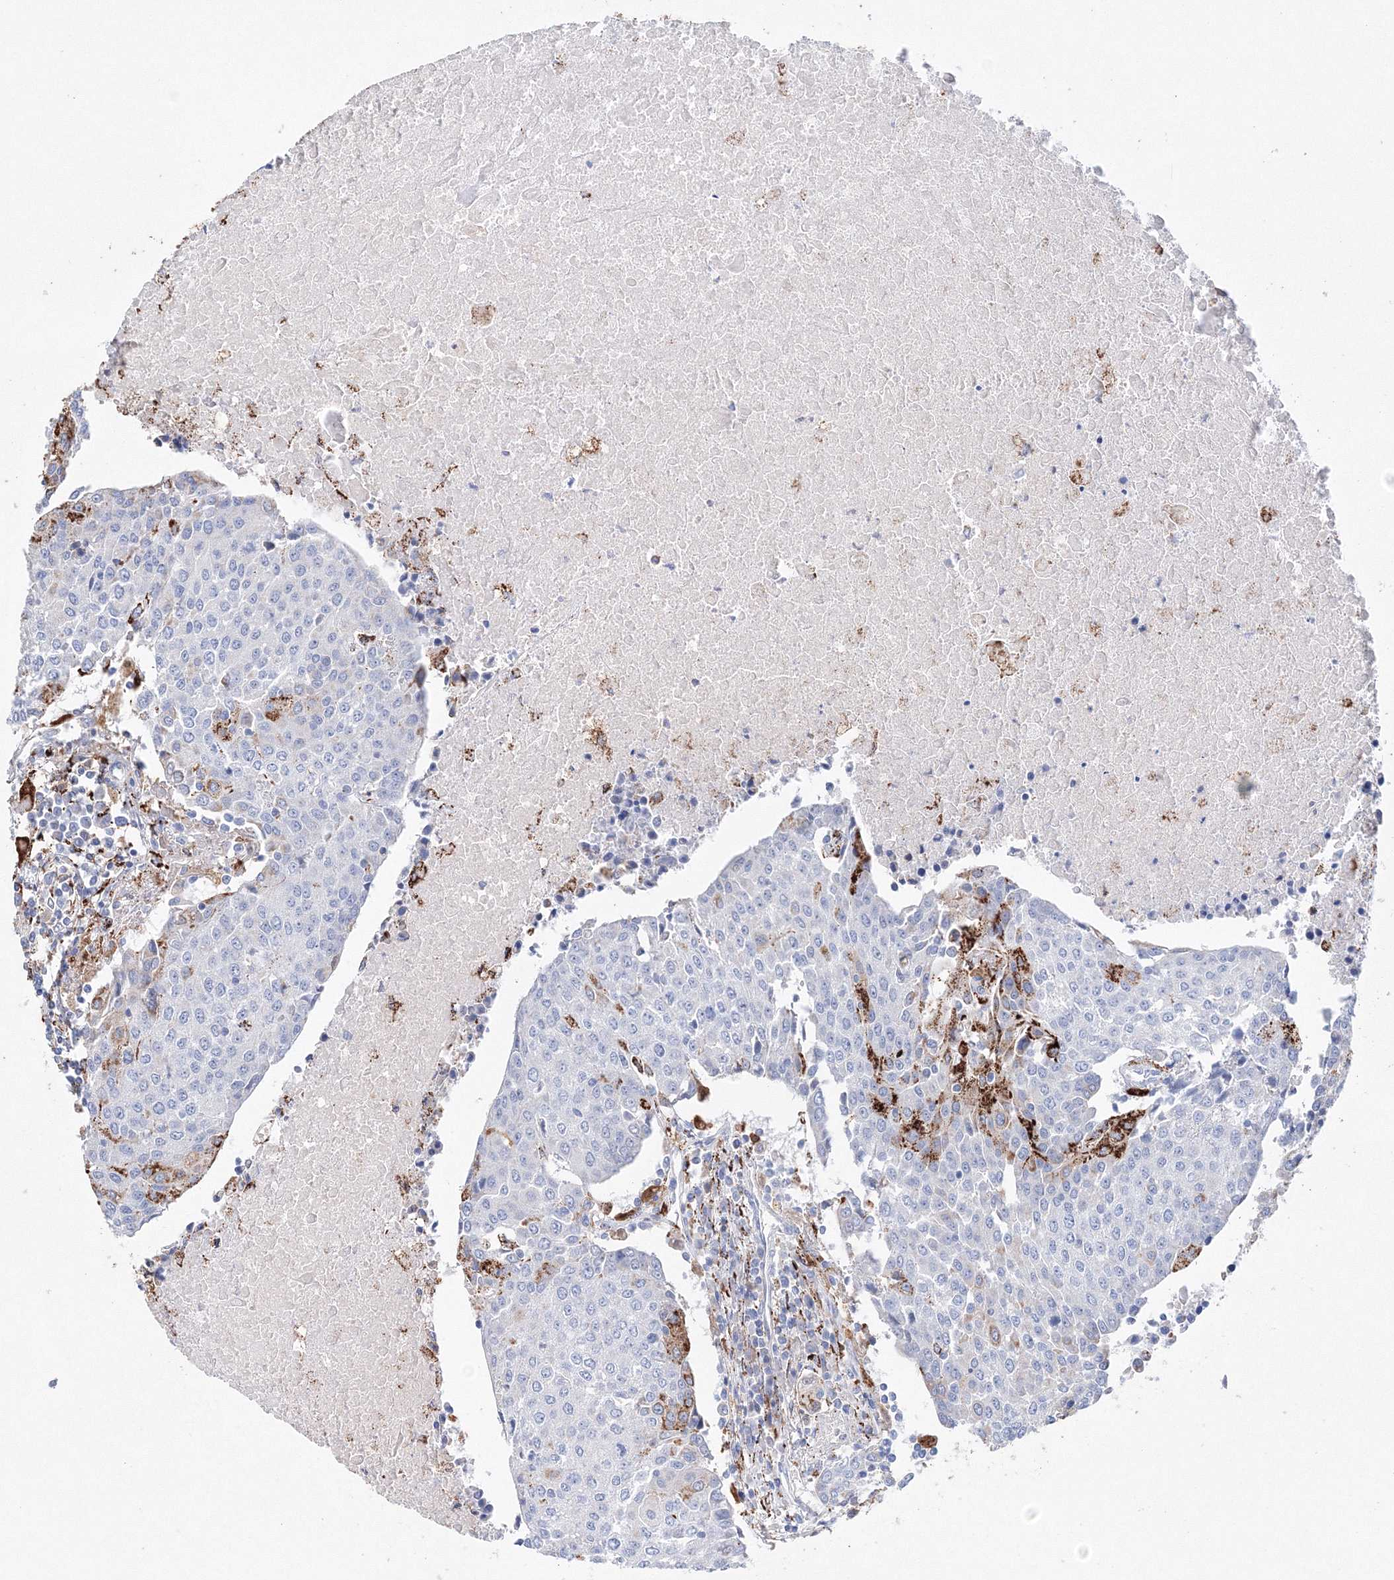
{"staining": {"intensity": "negative", "quantity": "none", "location": "none"}, "tissue": "urothelial cancer", "cell_type": "Tumor cells", "image_type": "cancer", "snomed": [{"axis": "morphology", "description": "Urothelial carcinoma, High grade"}, {"axis": "topography", "description": "Urinary bladder"}], "caption": "Immunohistochemical staining of urothelial cancer exhibits no significant staining in tumor cells.", "gene": "MERTK", "patient": {"sex": "female", "age": 85}}